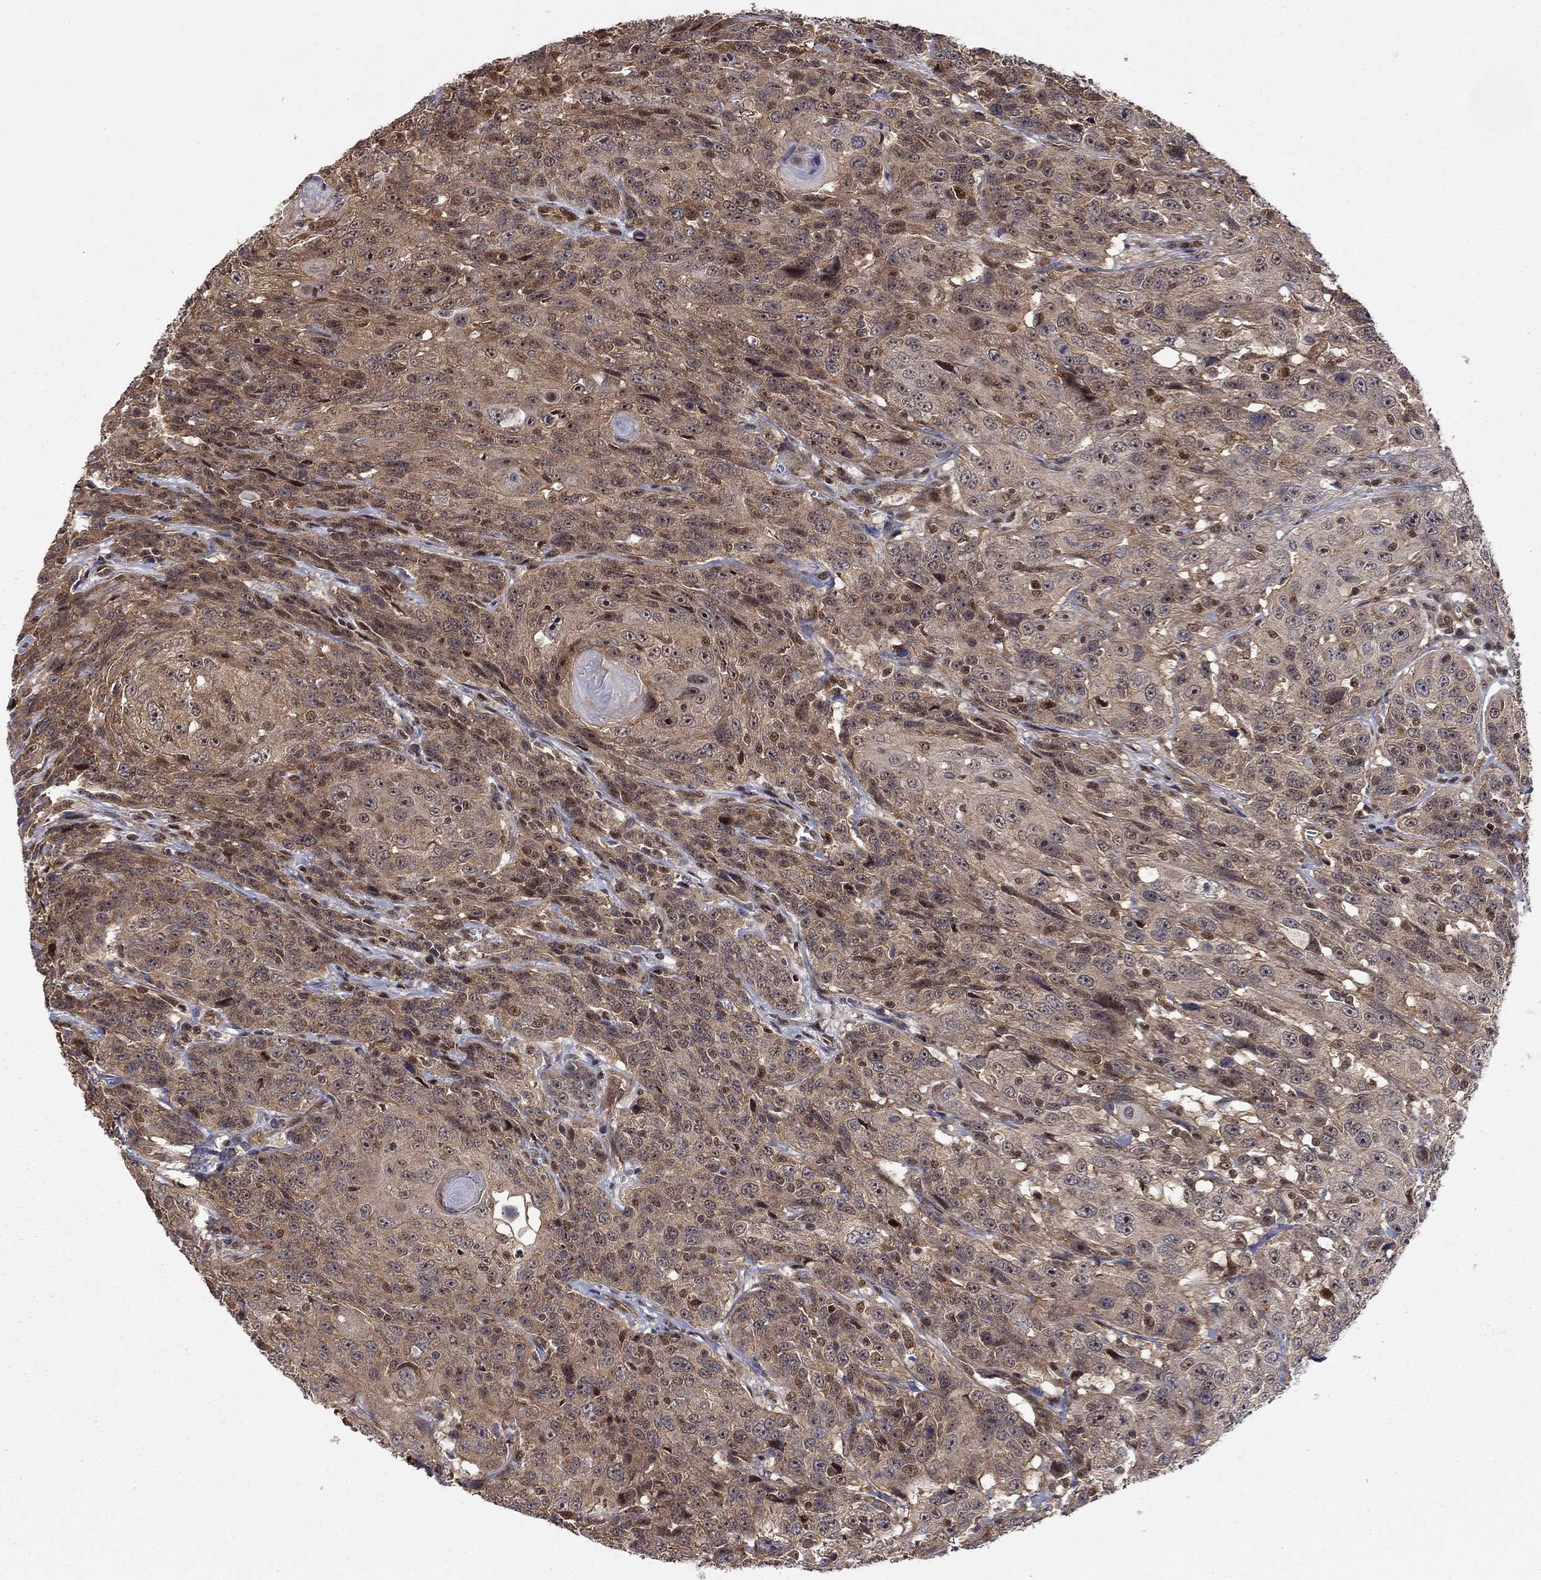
{"staining": {"intensity": "moderate", "quantity": "25%-75%", "location": "cytoplasmic/membranous"}, "tissue": "urothelial cancer", "cell_type": "Tumor cells", "image_type": "cancer", "snomed": [{"axis": "morphology", "description": "Urothelial carcinoma, NOS"}, {"axis": "morphology", "description": "Urothelial carcinoma, High grade"}, {"axis": "topography", "description": "Urinary bladder"}], "caption": "Immunohistochemistry of human transitional cell carcinoma exhibits medium levels of moderate cytoplasmic/membranous expression in approximately 25%-75% of tumor cells.", "gene": "TDP1", "patient": {"sex": "female", "age": 73}}